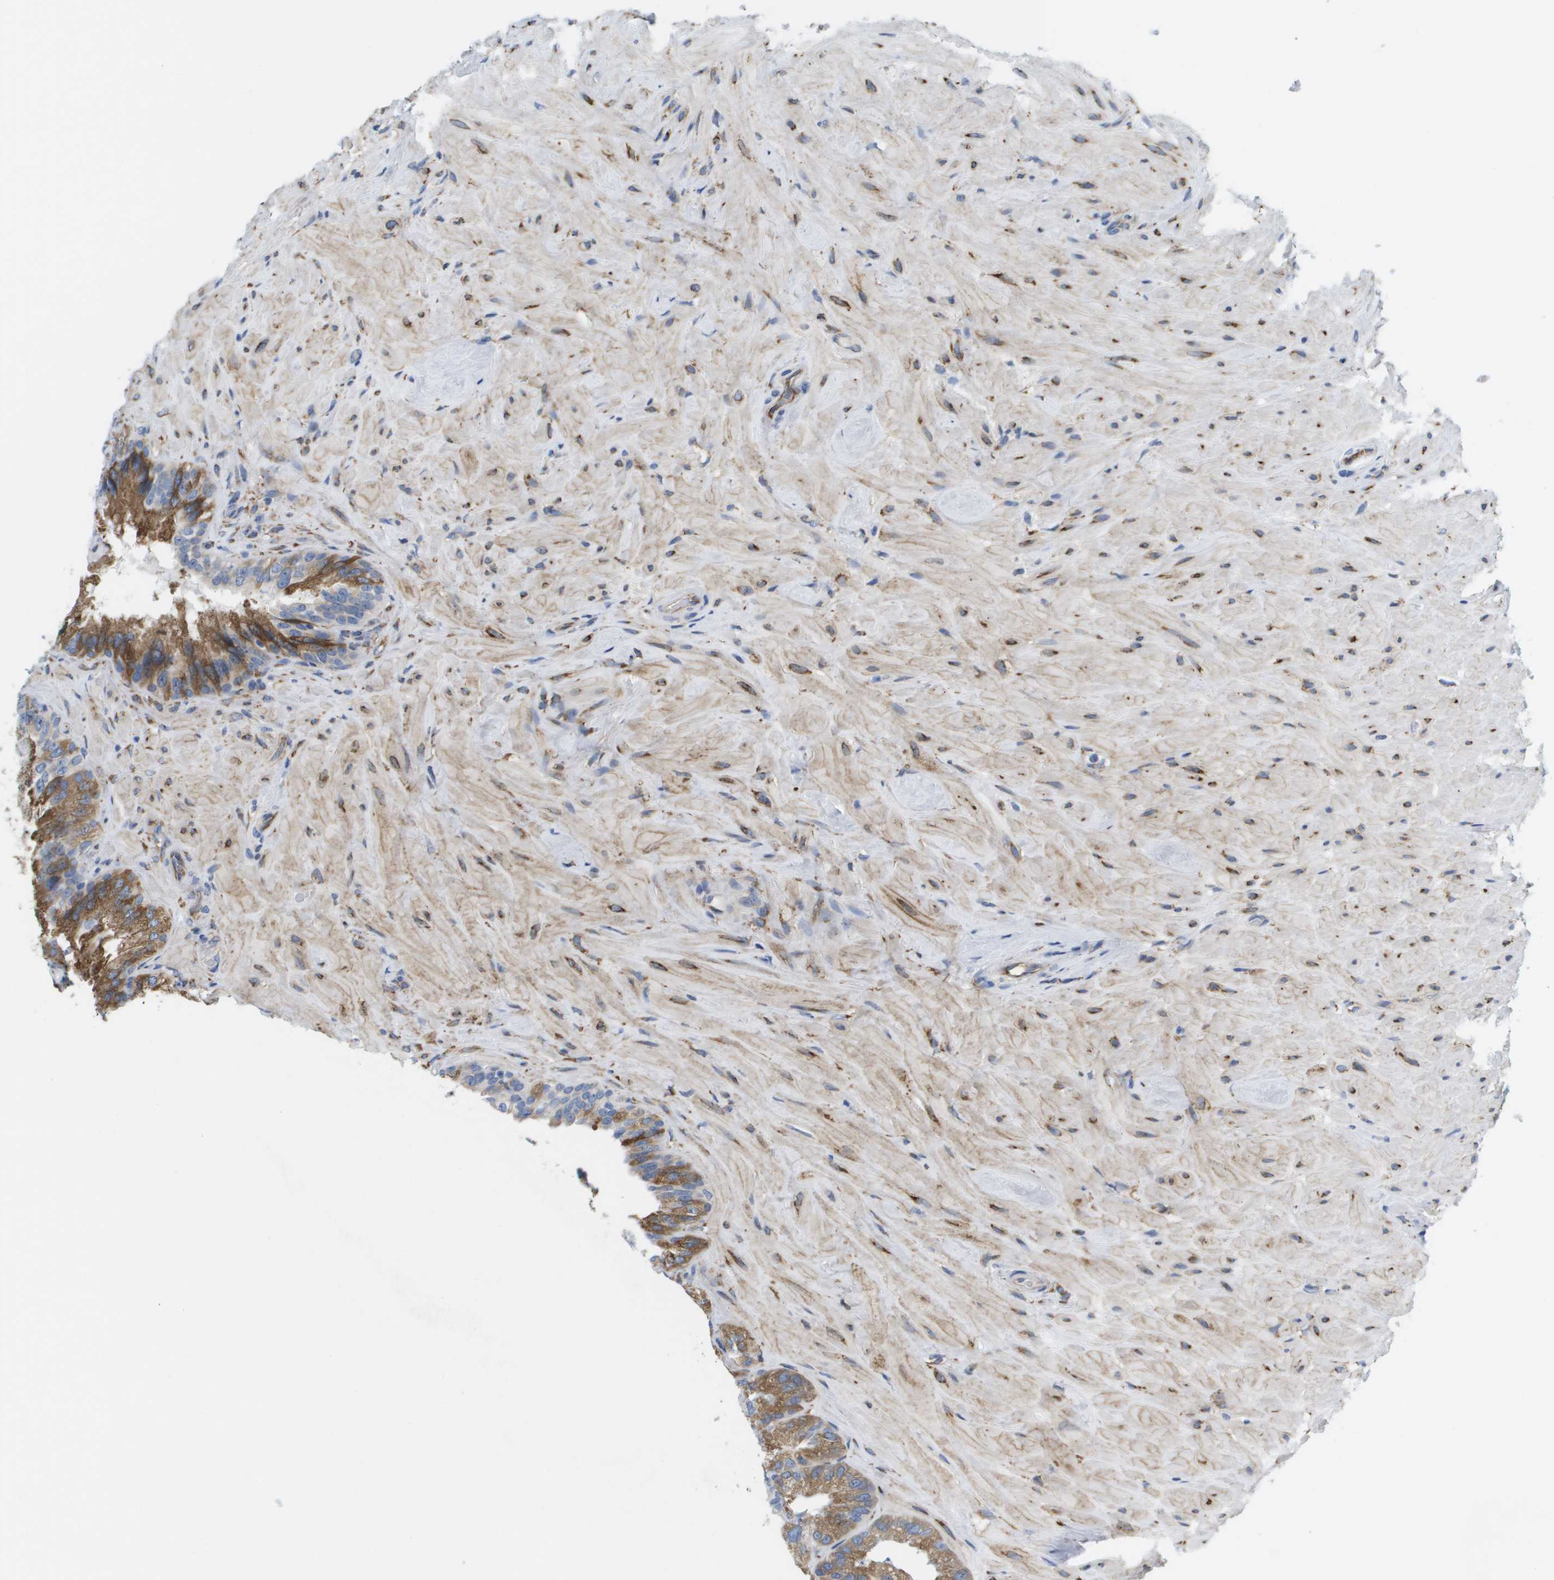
{"staining": {"intensity": "moderate", "quantity": ">75%", "location": "cytoplasmic/membranous"}, "tissue": "seminal vesicle", "cell_type": "Glandular cells", "image_type": "normal", "snomed": [{"axis": "morphology", "description": "Normal tissue, NOS"}, {"axis": "topography", "description": "Seminal veicle"}], "caption": "IHC of benign seminal vesicle exhibits medium levels of moderate cytoplasmic/membranous positivity in approximately >75% of glandular cells. IHC stains the protein in brown and the nuclei are stained blue.", "gene": "ST3GAL2", "patient": {"sex": "male", "age": 68}}